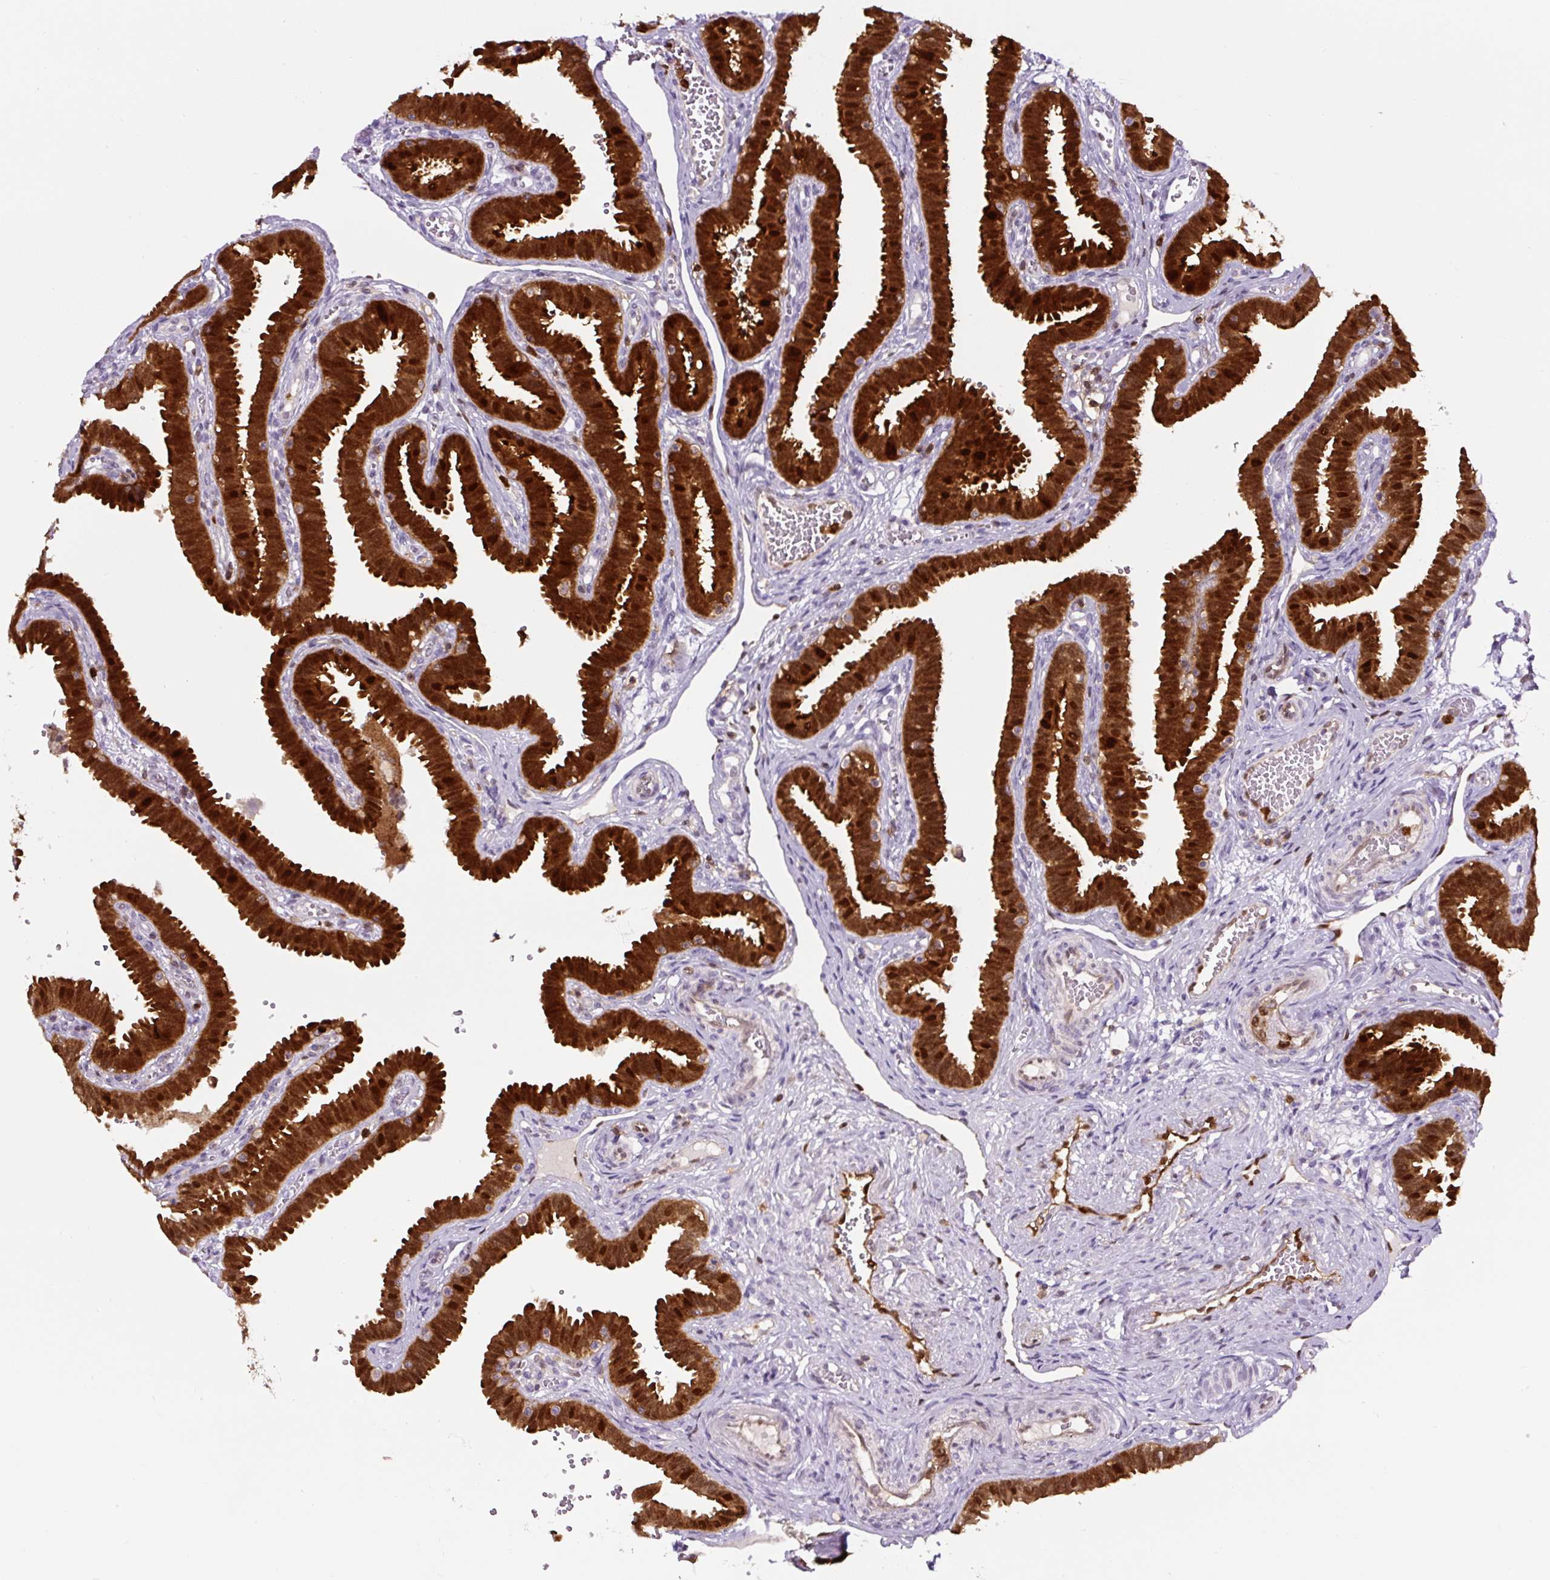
{"staining": {"intensity": "strong", "quantity": ">75%", "location": "cytoplasmic/membranous,nuclear"}, "tissue": "fallopian tube", "cell_type": "Glandular cells", "image_type": "normal", "snomed": [{"axis": "morphology", "description": "Normal tissue, NOS"}, {"axis": "topography", "description": "Fallopian tube"}], "caption": "Glandular cells demonstrate high levels of strong cytoplasmic/membranous,nuclear staining in approximately >75% of cells in normal fallopian tube.", "gene": "ANXA1", "patient": {"sex": "female", "age": 37}}